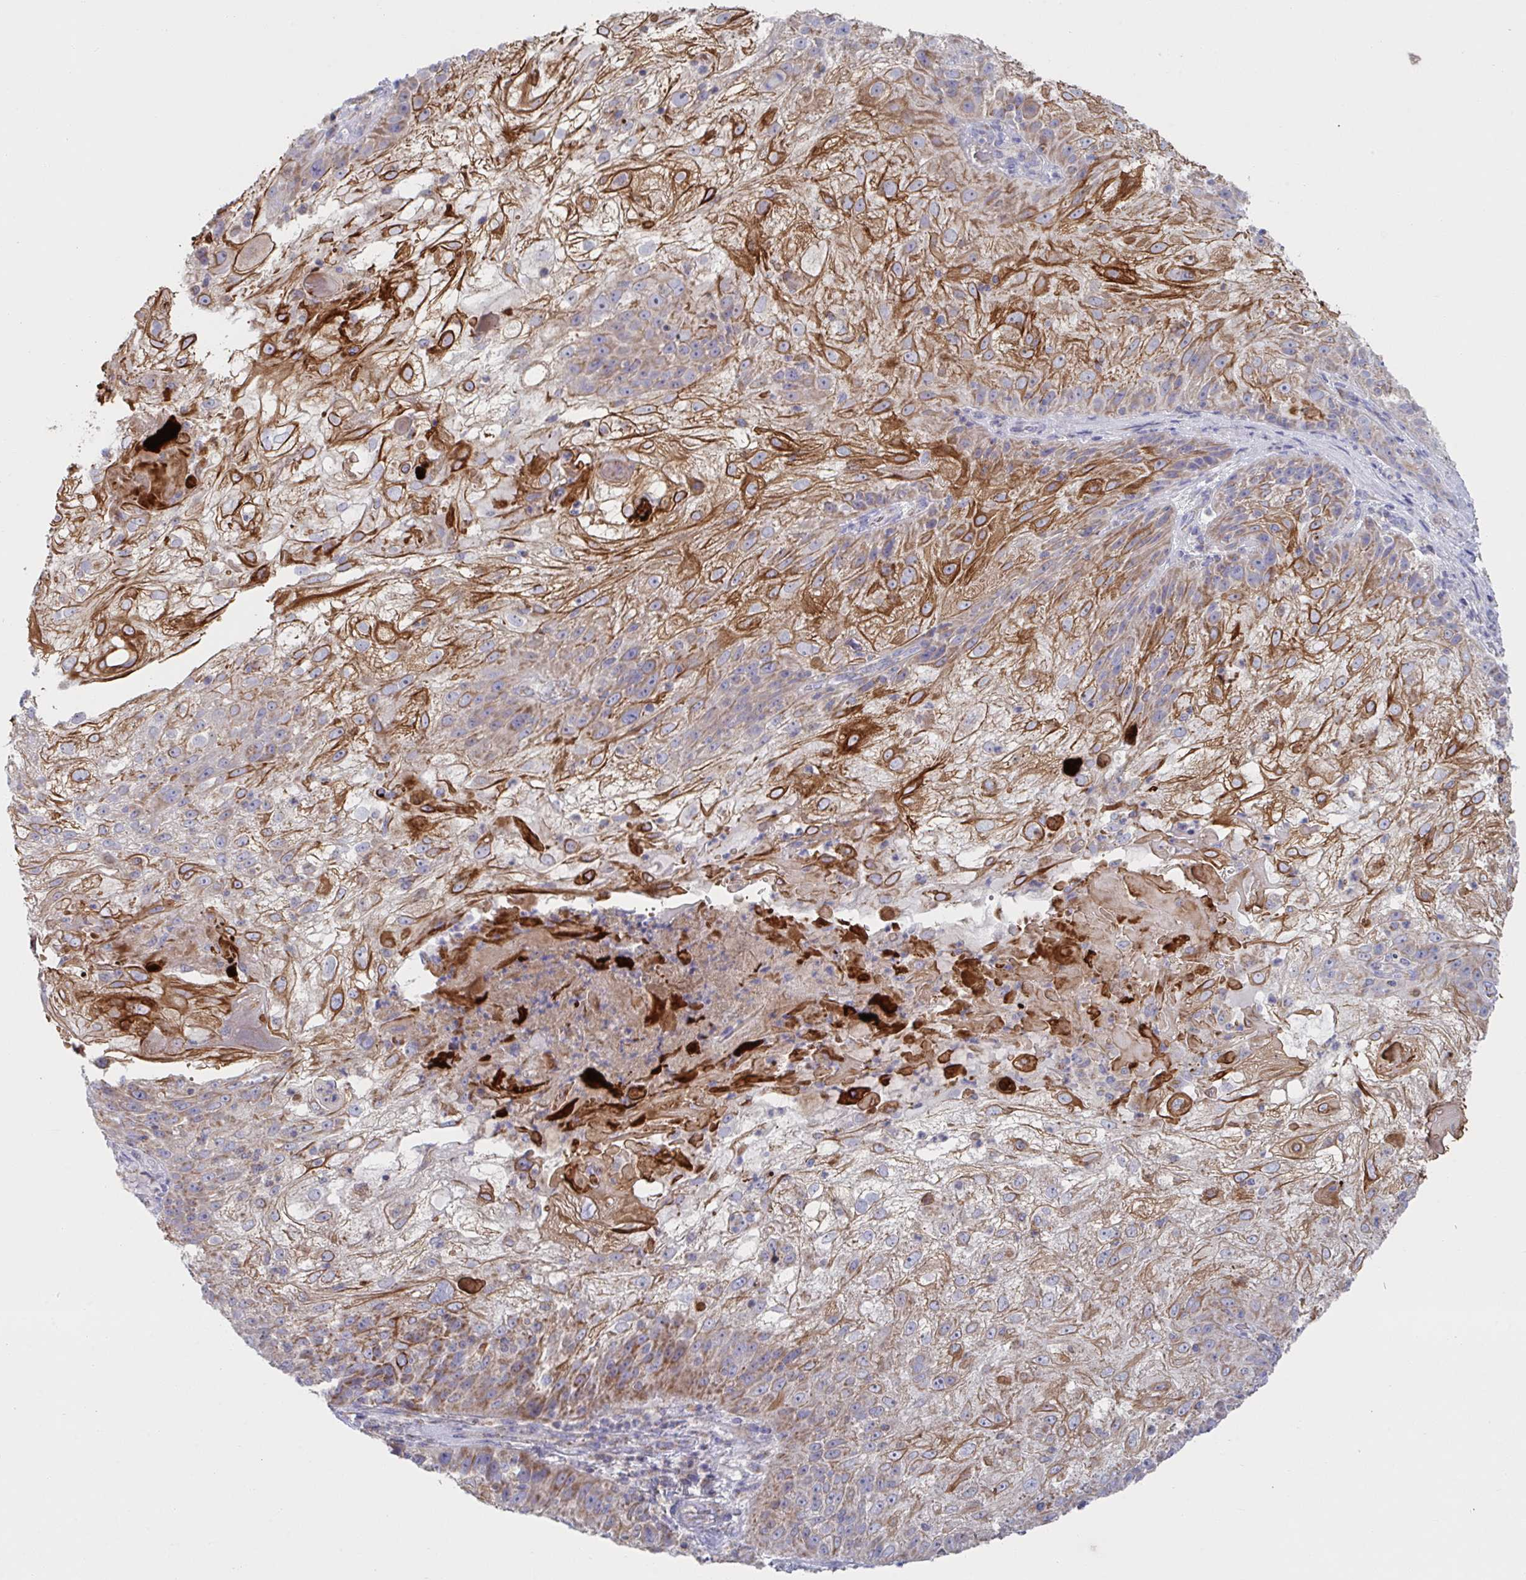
{"staining": {"intensity": "strong", "quantity": "25%-75%", "location": "cytoplasmic/membranous"}, "tissue": "skin cancer", "cell_type": "Tumor cells", "image_type": "cancer", "snomed": [{"axis": "morphology", "description": "Normal tissue, NOS"}, {"axis": "morphology", "description": "Squamous cell carcinoma, NOS"}, {"axis": "topography", "description": "Skin"}], "caption": "Tumor cells exhibit strong cytoplasmic/membranous positivity in about 25%-75% of cells in squamous cell carcinoma (skin). The staining was performed using DAB (3,3'-diaminobenzidine), with brown indicating positive protein expression. Nuclei are stained blue with hematoxylin.", "gene": "NDUFA7", "patient": {"sex": "female", "age": 83}}